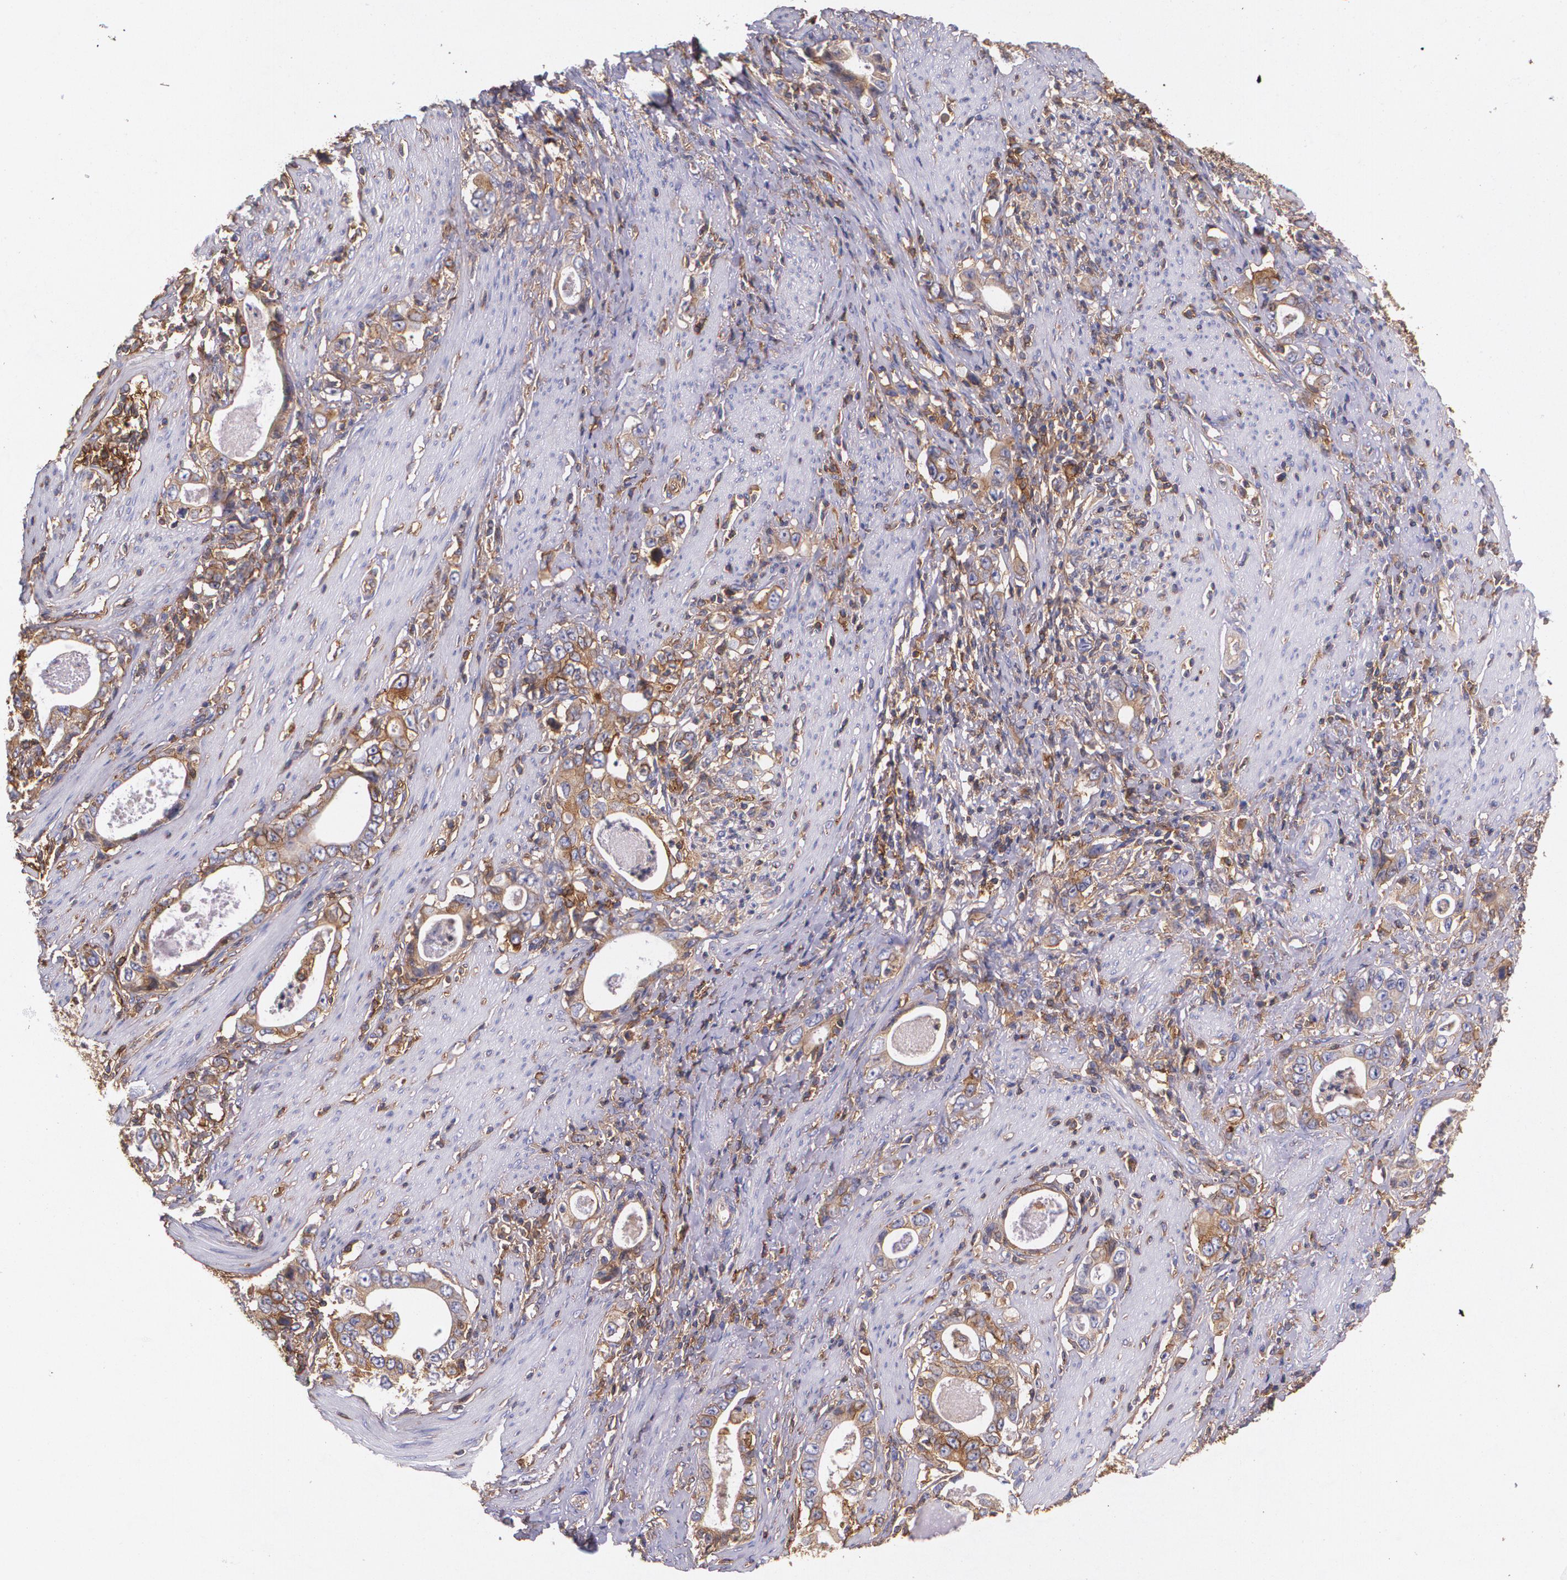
{"staining": {"intensity": "moderate", "quantity": "25%-75%", "location": "cytoplasmic/membranous"}, "tissue": "stomach cancer", "cell_type": "Tumor cells", "image_type": "cancer", "snomed": [{"axis": "morphology", "description": "Adenocarcinoma, NOS"}, {"axis": "topography", "description": "Stomach, lower"}], "caption": "The immunohistochemical stain labels moderate cytoplasmic/membranous positivity in tumor cells of stomach cancer (adenocarcinoma) tissue. The protein of interest is stained brown, and the nuclei are stained in blue (DAB (3,3'-diaminobenzidine) IHC with brightfield microscopy, high magnification).", "gene": "B2M", "patient": {"sex": "female", "age": 72}}